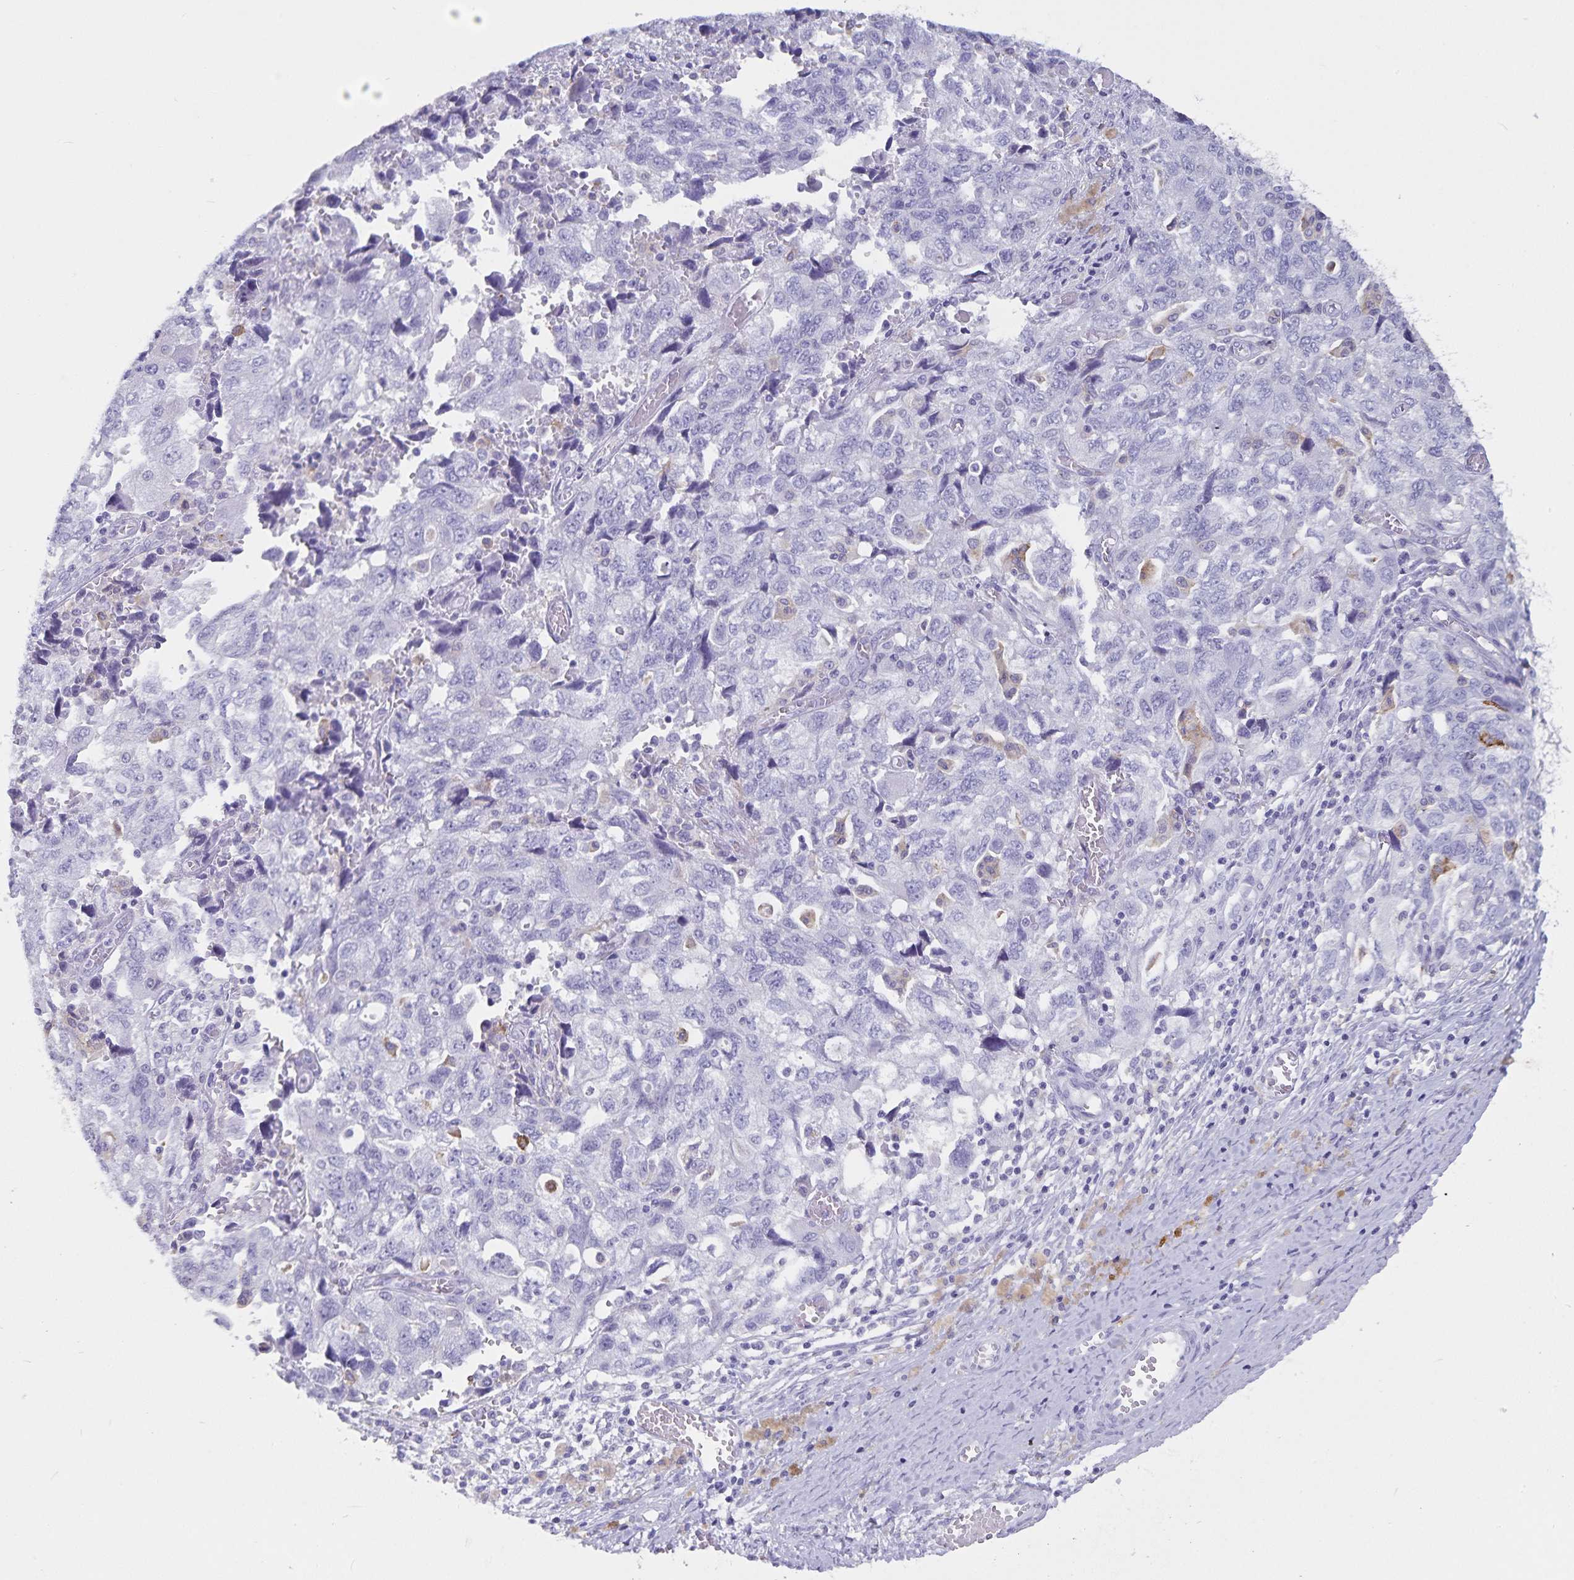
{"staining": {"intensity": "negative", "quantity": "none", "location": "none"}, "tissue": "ovarian cancer", "cell_type": "Tumor cells", "image_type": "cancer", "snomed": [{"axis": "morphology", "description": "Carcinoma, NOS"}, {"axis": "morphology", "description": "Cystadenocarcinoma, serous, NOS"}, {"axis": "topography", "description": "Ovary"}], "caption": "Immunohistochemistry micrograph of neoplastic tissue: human ovarian carcinoma stained with DAB (3,3'-diaminobenzidine) shows no significant protein staining in tumor cells.", "gene": "PLAC1", "patient": {"sex": "female", "age": 69}}